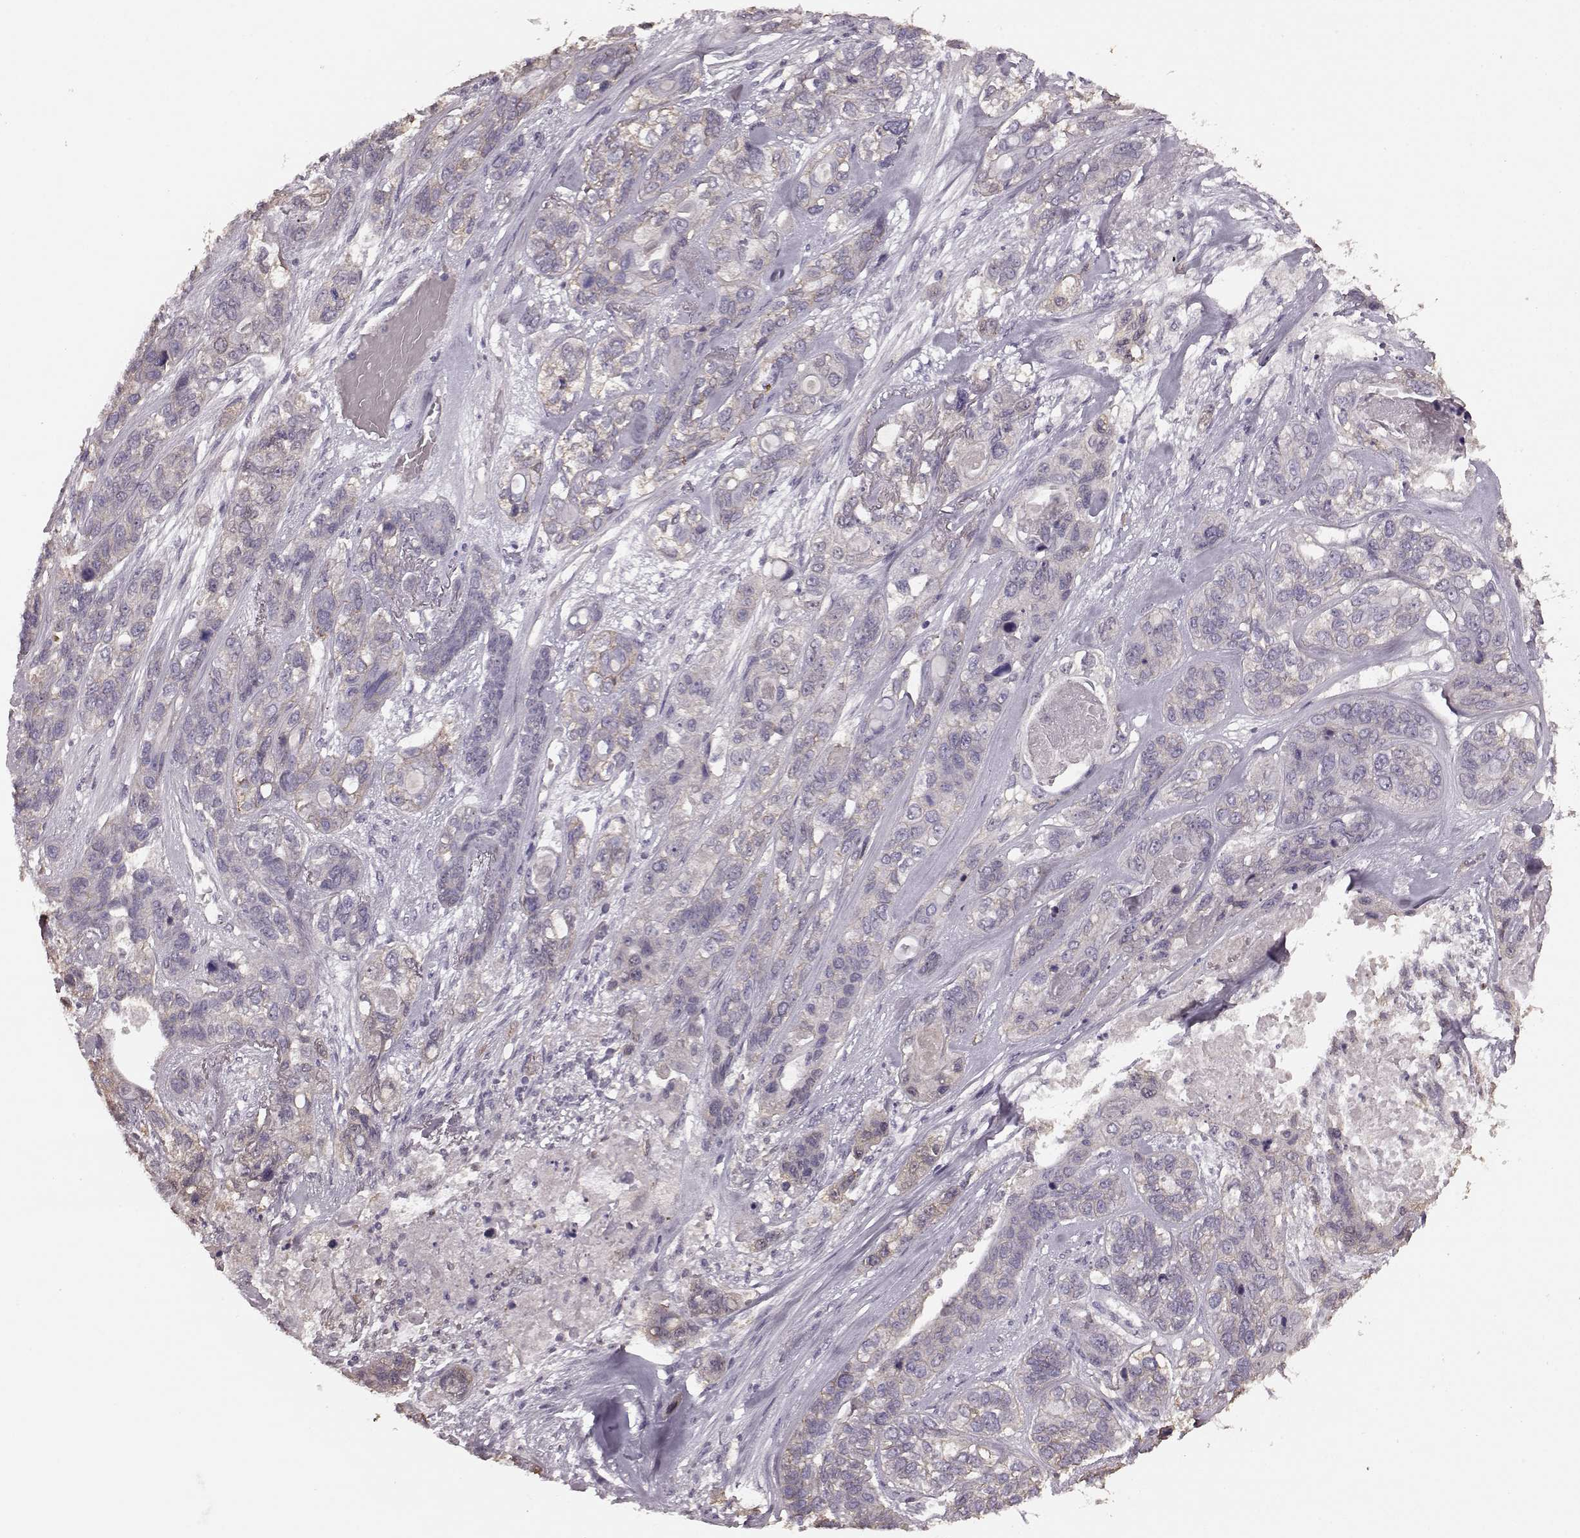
{"staining": {"intensity": "weak", "quantity": ">75%", "location": "cytoplasmic/membranous"}, "tissue": "lung cancer", "cell_type": "Tumor cells", "image_type": "cancer", "snomed": [{"axis": "morphology", "description": "Squamous cell carcinoma, NOS"}, {"axis": "topography", "description": "Lung"}], "caption": "Lung squamous cell carcinoma stained for a protein displays weak cytoplasmic/membranous positivity in tumor cells. The staining was performed using DAB to visualize the protein expression in brown, while the nuclei were stained in blue with hematoxylin (Magnification: 20x).", "gene": "PDCD1", "patient": {"sex": "female", "age": 70}}